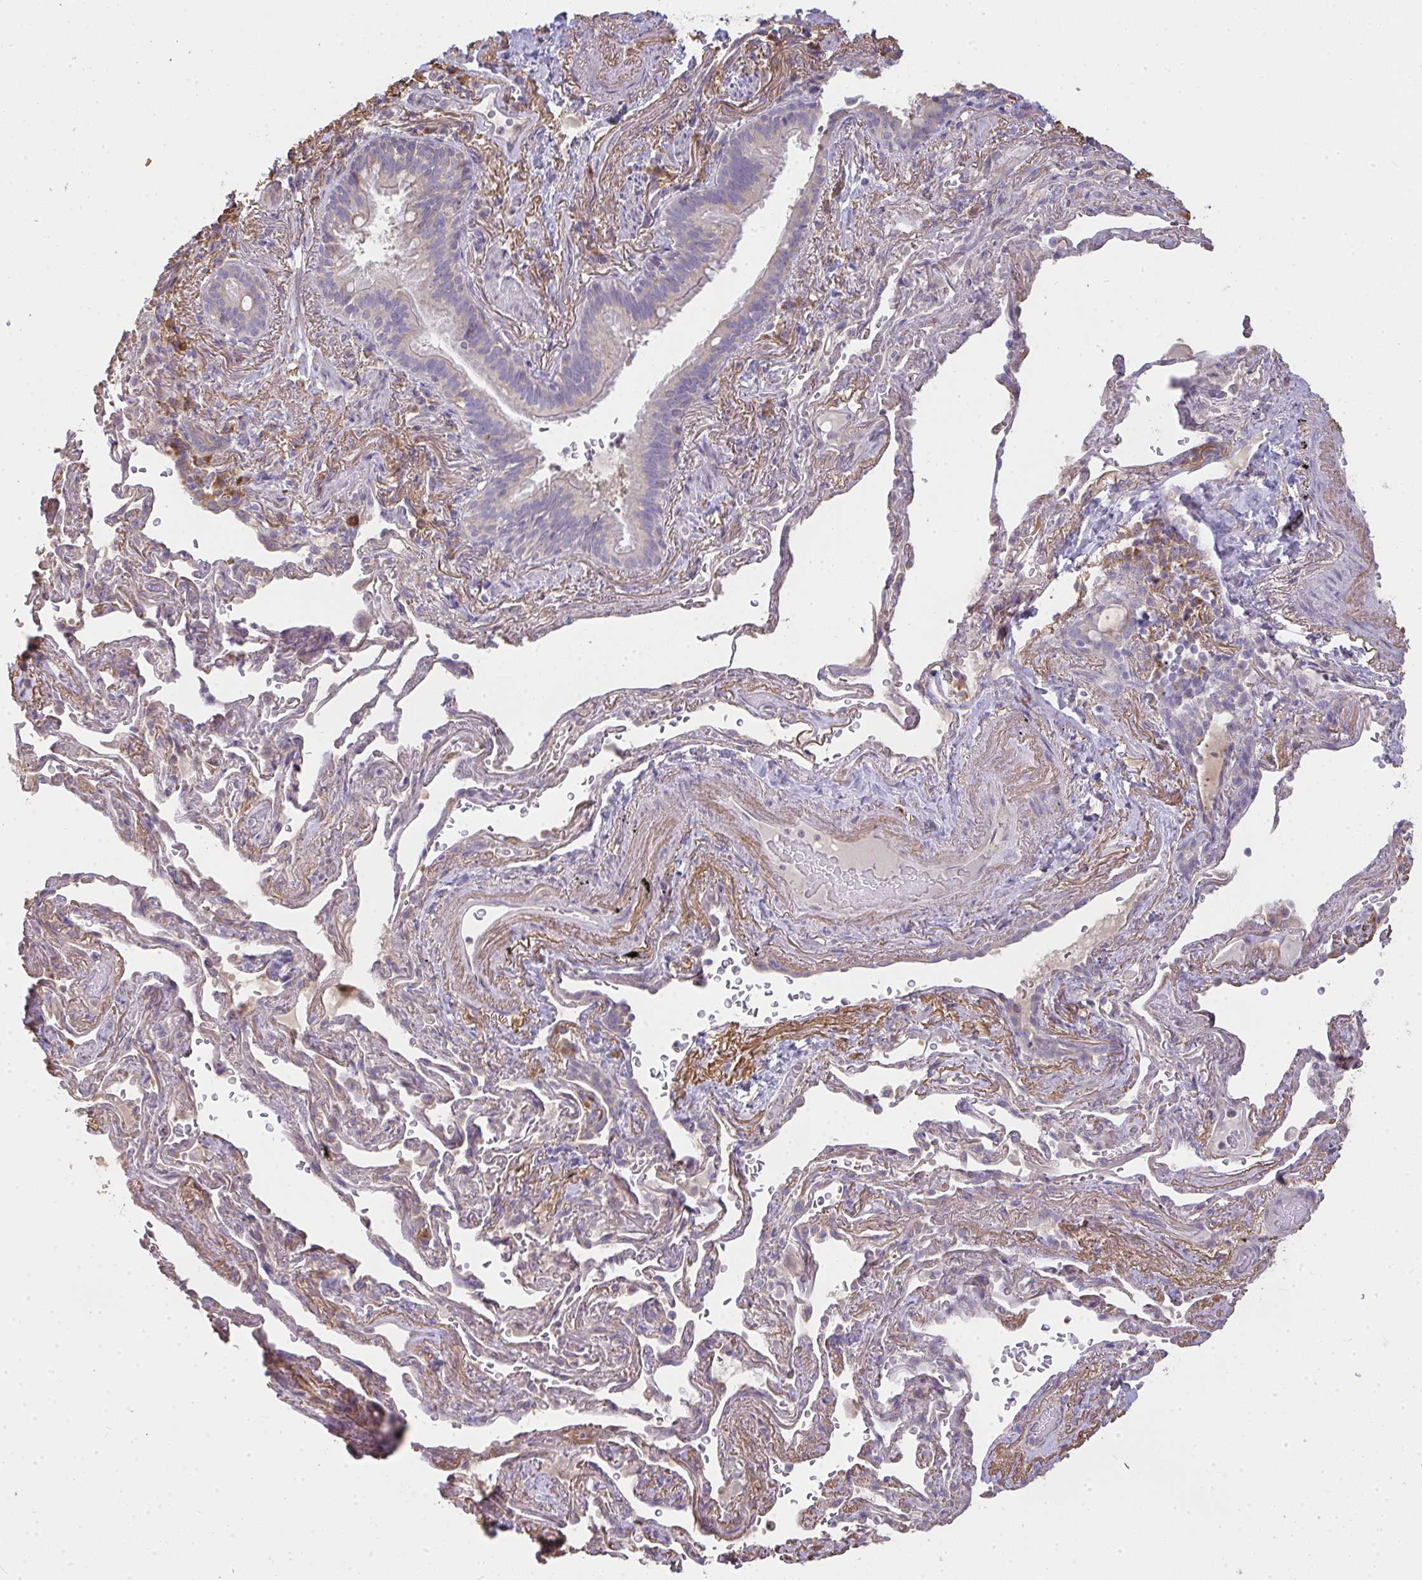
{"staining": {"intensity": "weak", "quantity": "<25%", "location": "cytoplasmic/membranous"}, "tissue": "bronchus", "cell_type": "Respiratory epithelial cells", "image_type": "normal", "snomed": [{"axis": "morphology", "description": "Normal tissue, NOS"}, {"axis": "topography", "description": "Bronchus"}], "caption": "Immunohistochemistry micrograph of normal bronchus: human bronchus stained with DAB (3,3'-diaminobenzidine) reveals no significant protein staining in respiratory epithelial cells. (DAB (3,3'-diaminobenzidine) IHC, high magnification).", "gene": "BRINP3", "patient": {"sex": "male", "age": 70}}